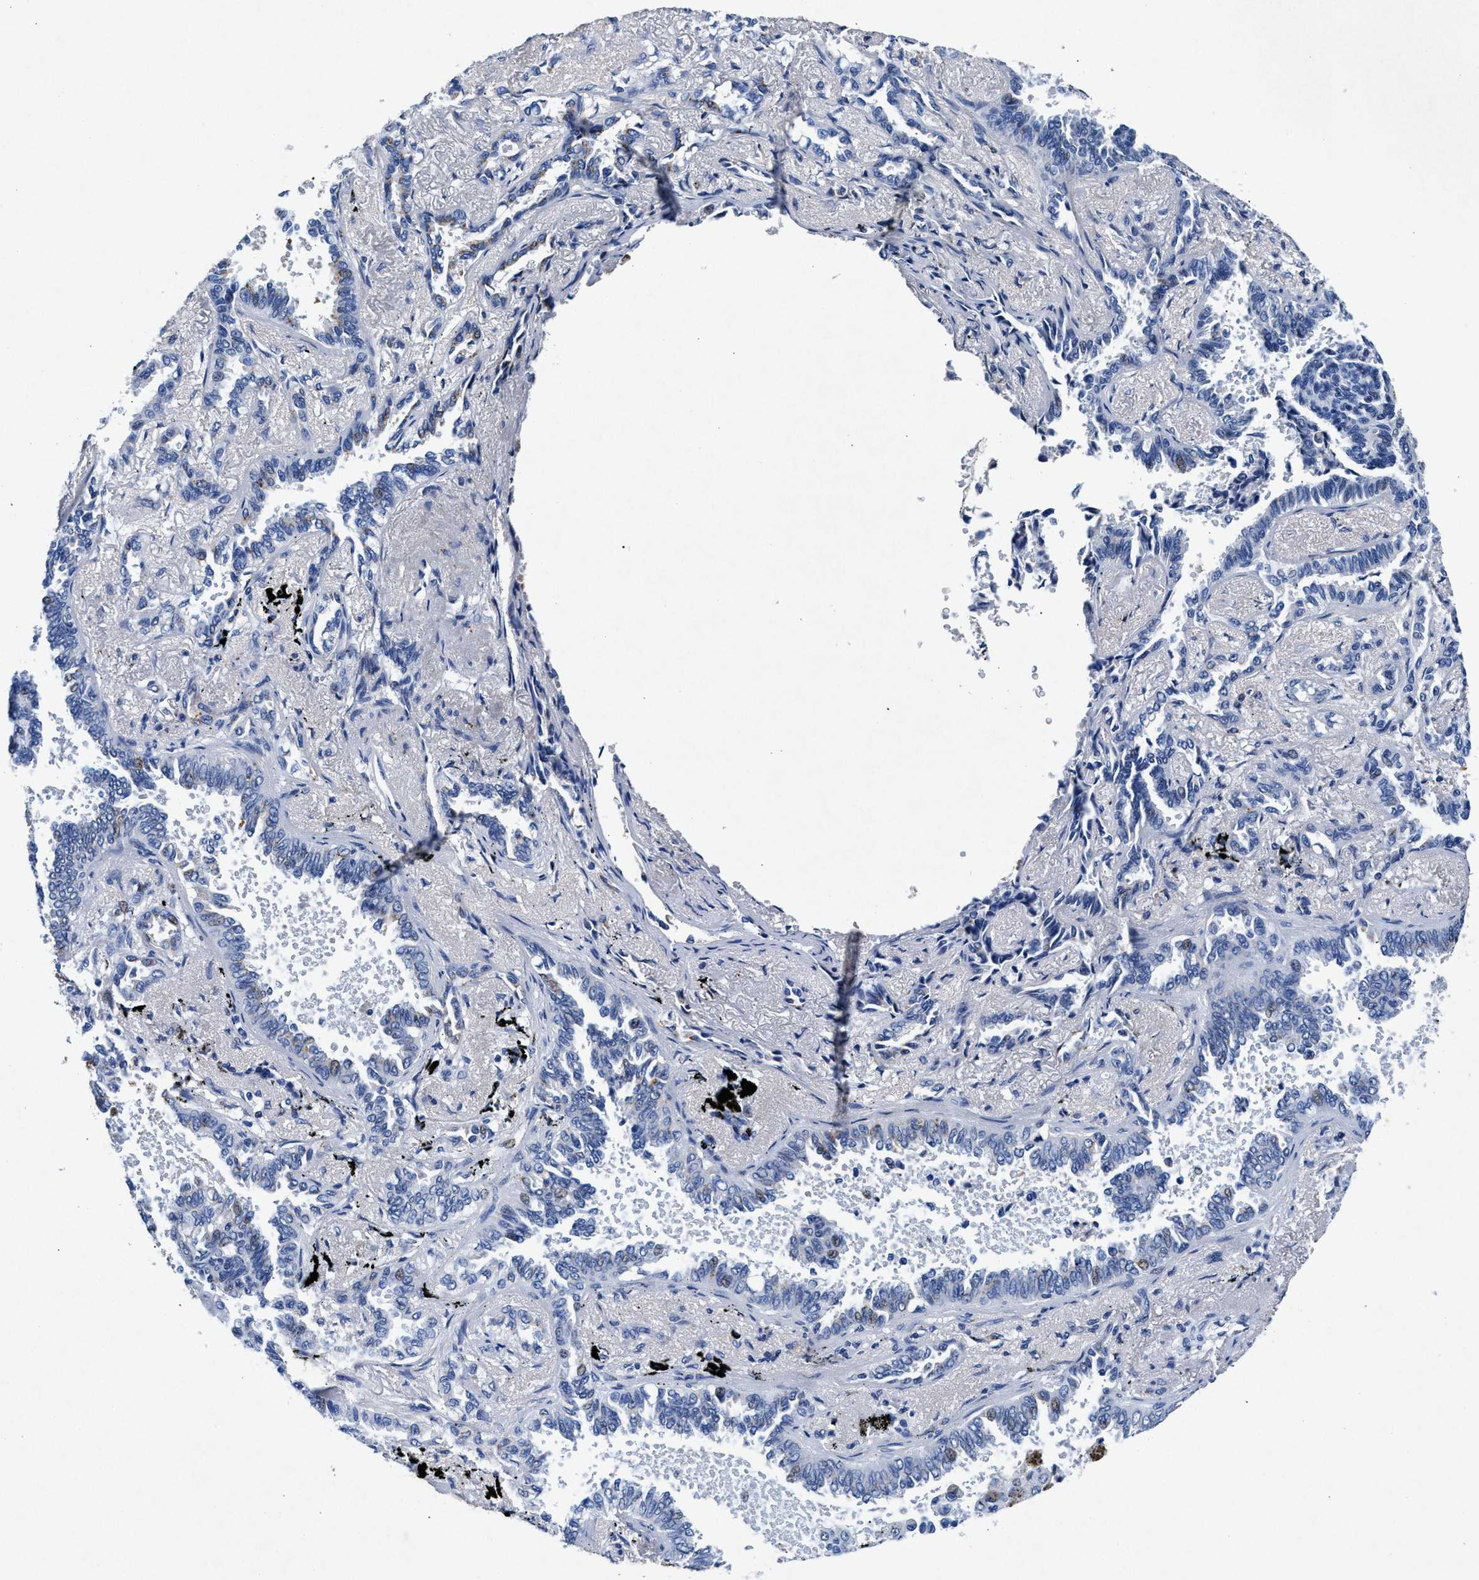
{"staining": {"intensity": "weak", "quantity": "<25%", "location": "nuclear"}, "tissue": "lung cancer", "cell_type": "Tumor cells", "image_type": "cancer", "snomed": [{"axis": "morphology", "description": "Adenocarcinoma, NOS"}, {"axis": "topography", "description": "Lung"}], "caption": "A high-resolution micrograph shows immunohistochemistry (IHC) staining of lung adenocarcinoma, which demonstrates no significant positivity in tumor cells. The staining was performed using DAB (3,3'-diaminobenzidine) to visualize the protein expression in brown, while the nuclei were stained in blue with hematoxylin (Magnification: 20x).", "gene": "MAP6", "patient": {"sex": "male", "age": 59}}